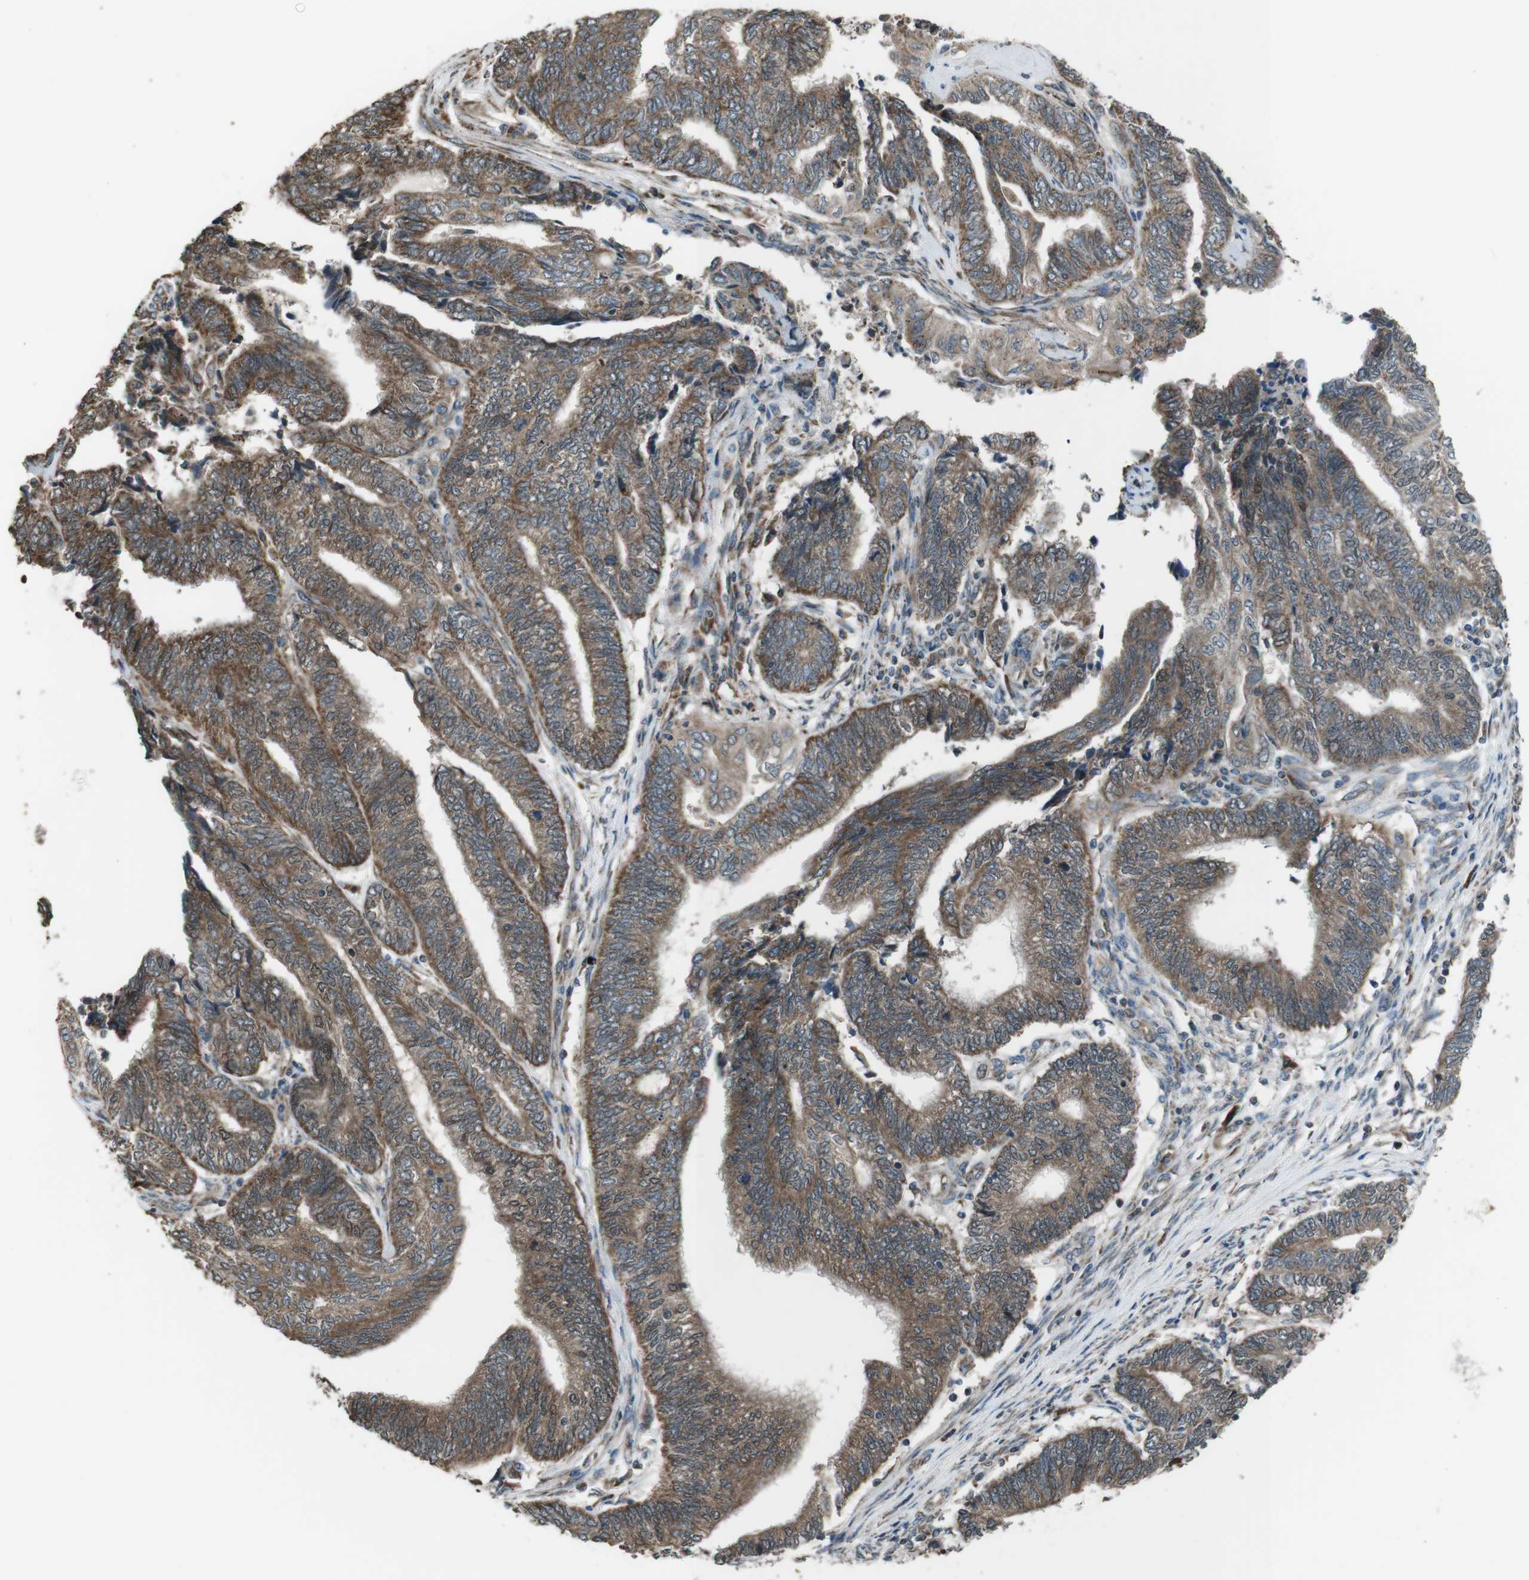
{"staining": {"intensity": "moderate", "quantity": ">75%", "location": "cytoplasmic/membranous"}, "tissue": "endometrial cancer", "cell_type": "Tumor cells", "image_type": "cancer", "snomed": [{"axis": "morphology", "description": "Adenocarcinoma, NOS"}, {"axis": "topography", "description": "Uterus"}, {"axis": "topography", "description": "Endometrium"}], "caption": "Endometrial cancer stained for a protein (brown) demonstrates moderate cytoplasmic/membranous positive expression in approximately >75% of tumor cells.", "gene": "GIMAP8", "patient": {"sex": "female", "age": 70}}